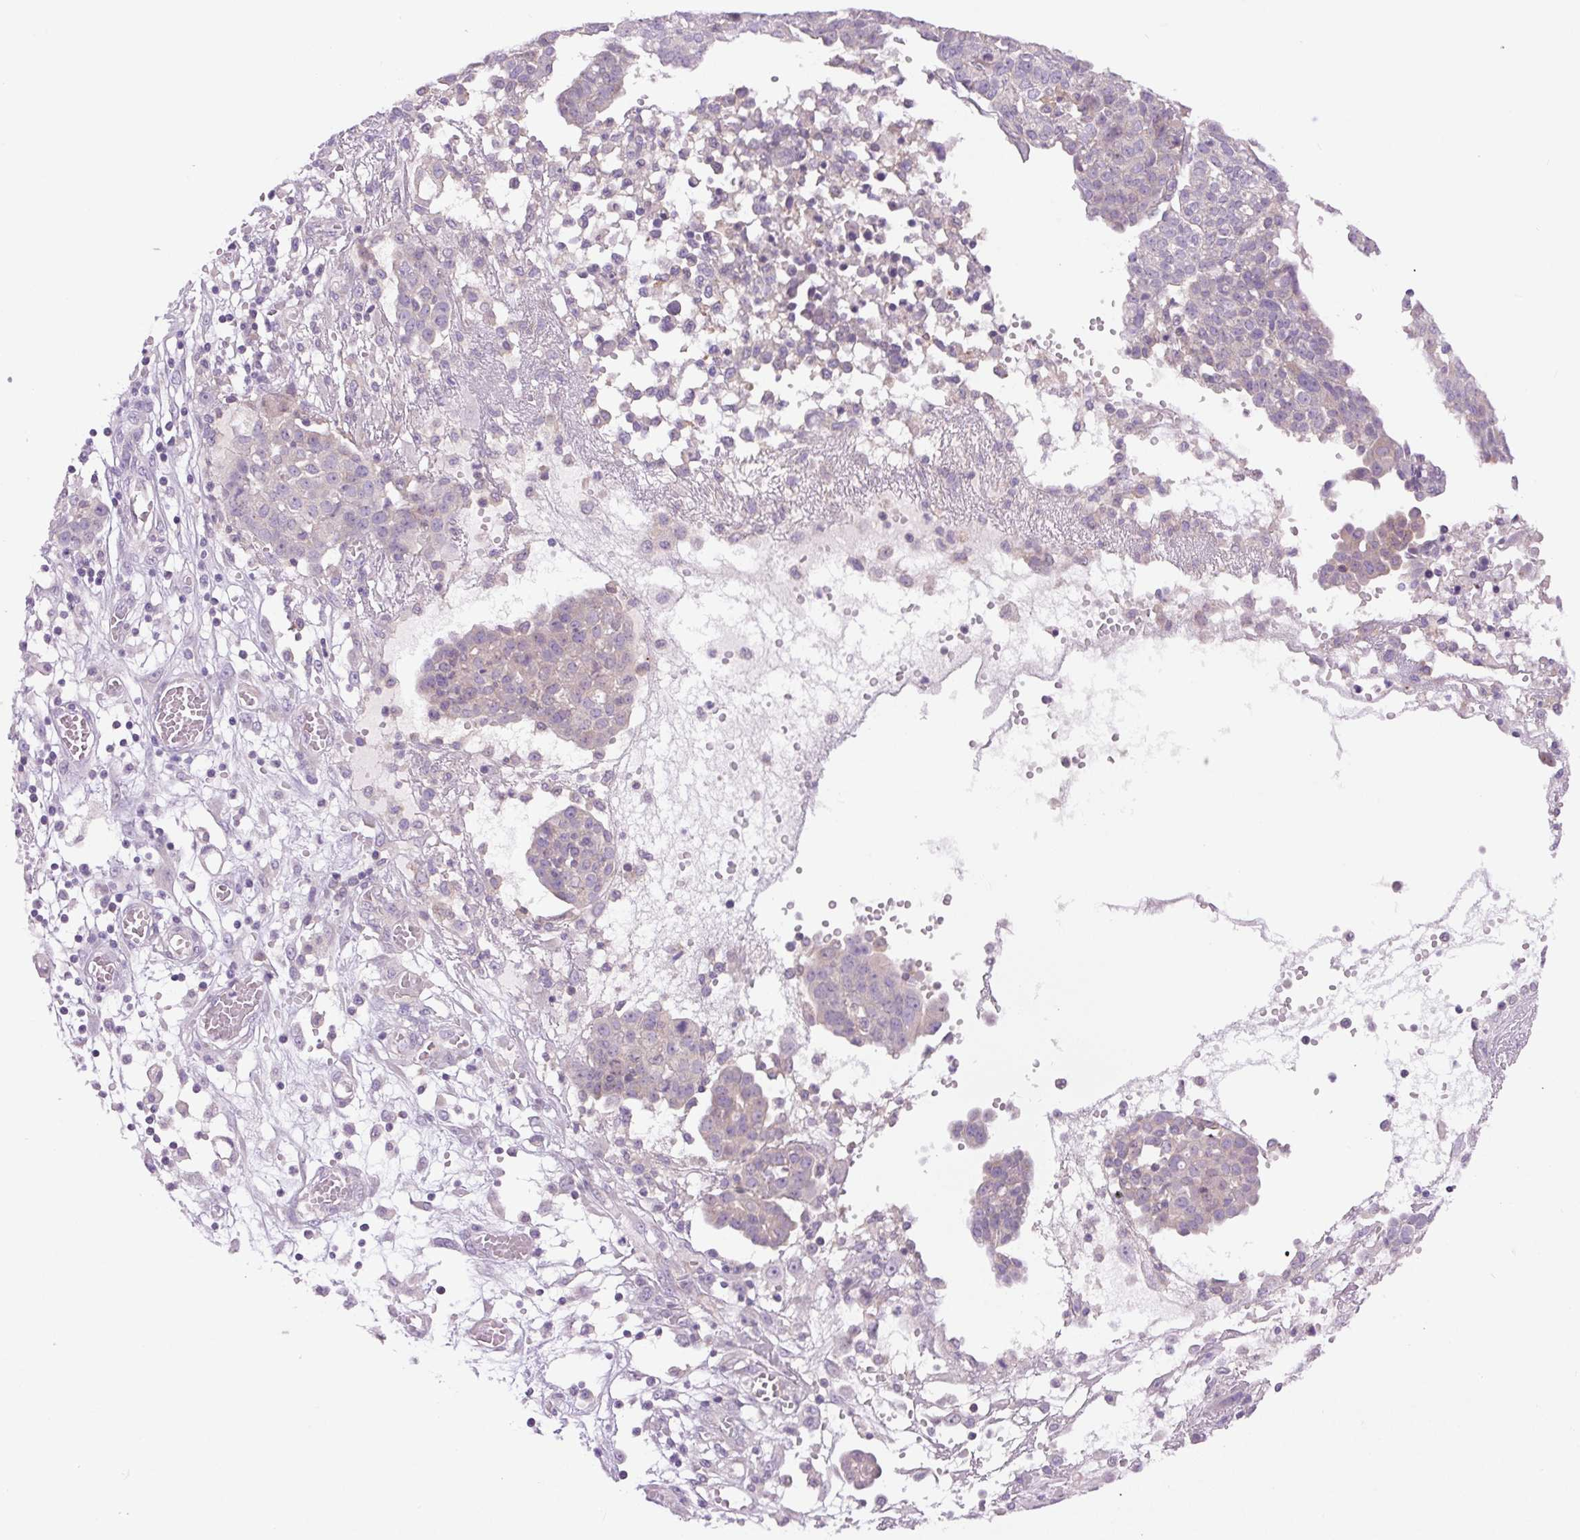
{"staining": {"intensity": "negative", "quantity": "none", "location": "none"}, "tissue": "ovarian cancer", "cell_type": "Tumor cells", "image_type": "cancer", "snomed": [{"axis": "morphology", "description": "Cystadenocarcinoma, serous, NOS"}, {"axis": "topography", "description": "Soft tissue"}, {"axis": "topography", "description": "Ovary"}], "caption": "The immunohistochemistry (IHC) histopathology image has no significant positivity in tumor cells of ovarian cancer (serous cystadenocarcinoma) tissue. Brightfield microscopy of immunohistochemistry (IHC) stained with DAB (brown) and hematoxylin (blue), captured at high magnification.", "gene": "MINK1", "patient": {"sex": "female", "age": 57}}